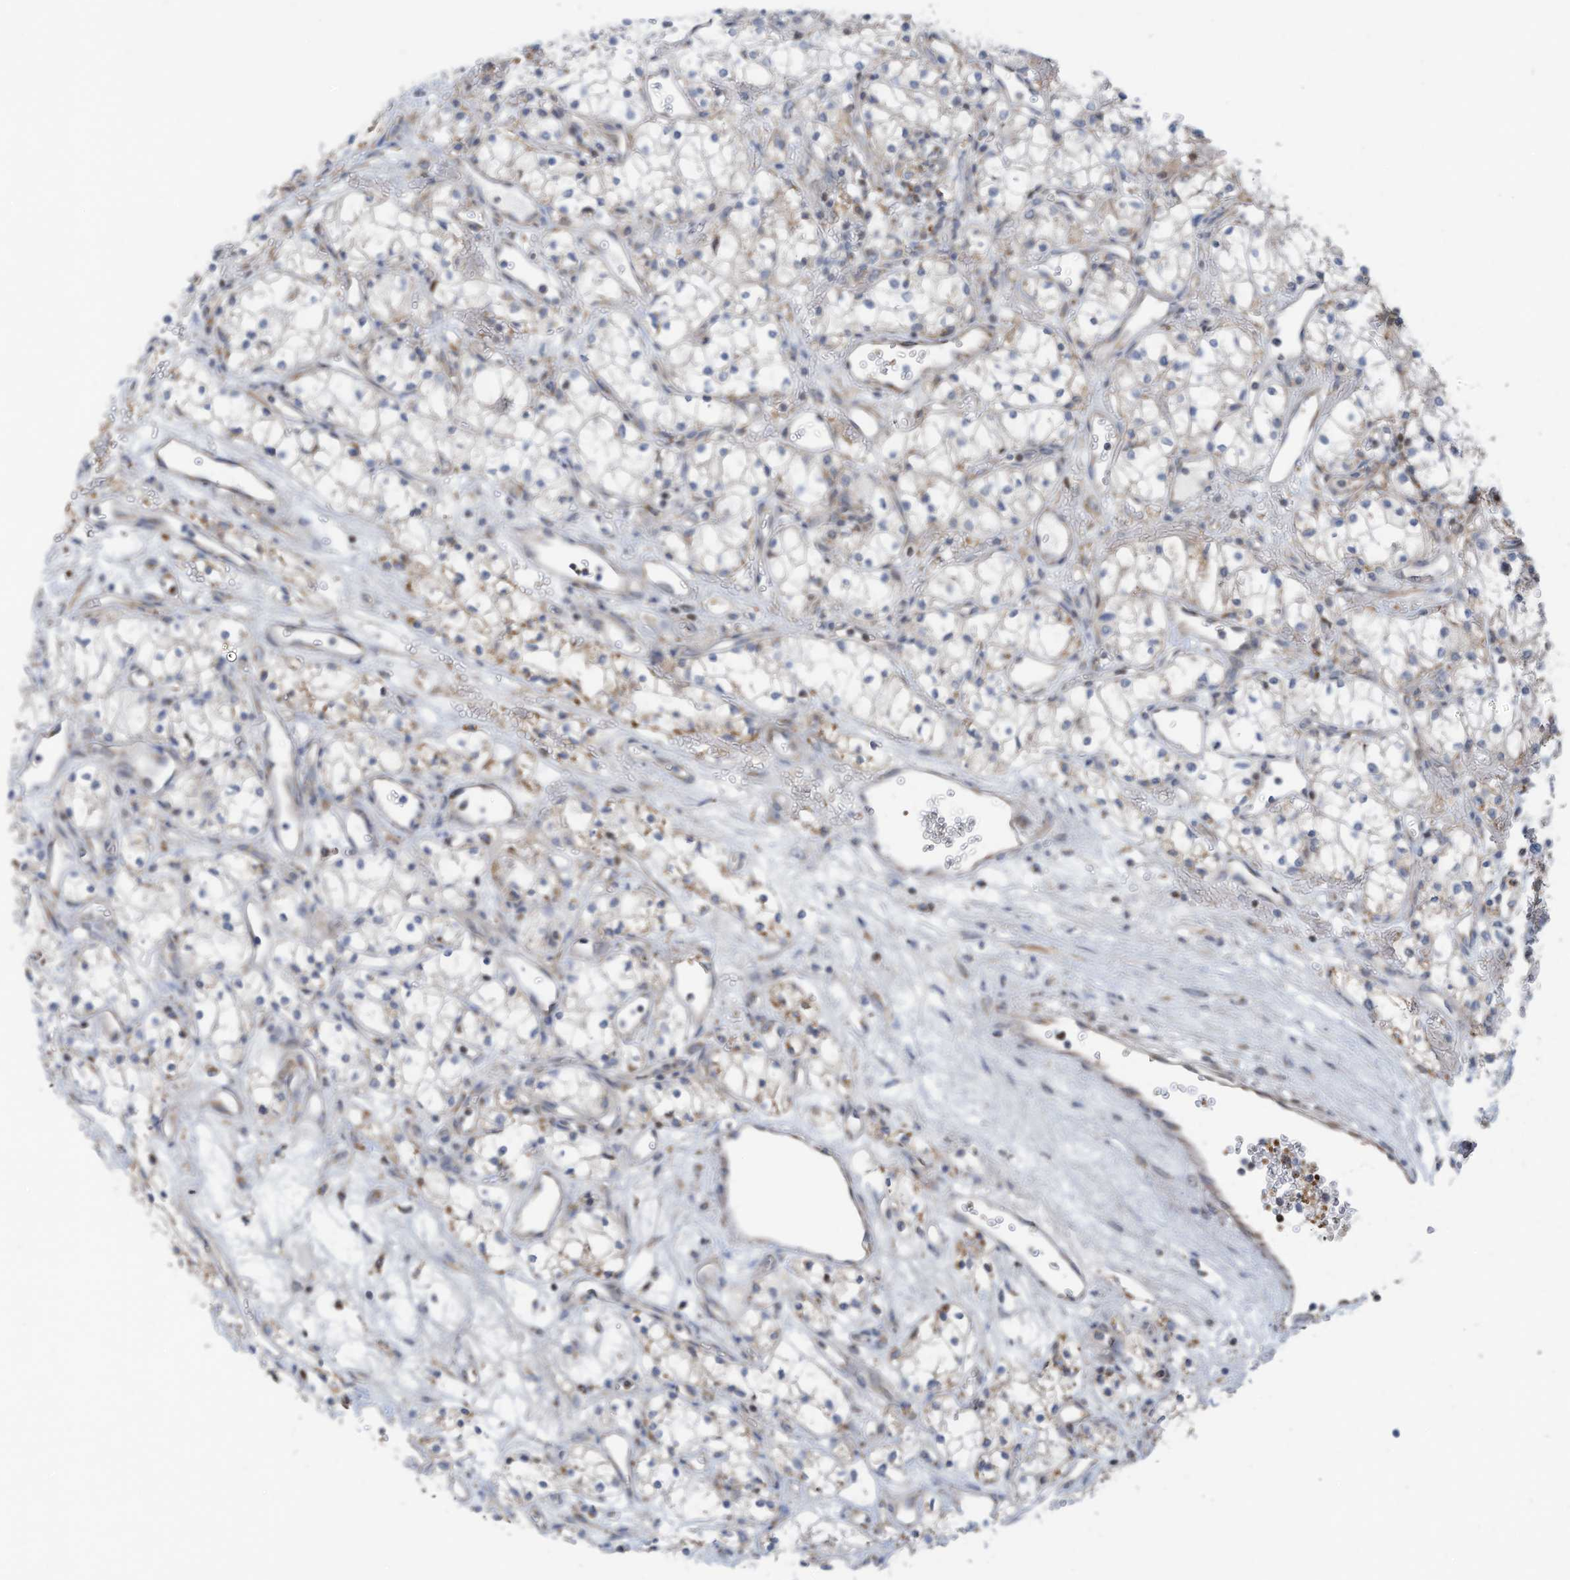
{"staining": {"intensity": "negative", "quantity": "none", "location": "none"}, "tissue": "renal cancer", "cell_type": "Tumor cells", "image_type": "cancer", "snomed": [{"axis": "morphology", "description": "Adenocarcinoma, NOS"}, {"axis": "topography", "description": "Kidney"}], "caption": "The image displays no significant positivity in tumor cells of renal cancer (adenocarcinoma).", "gene": "EOMES", "patient": {"sex": "male", "age": 59}}